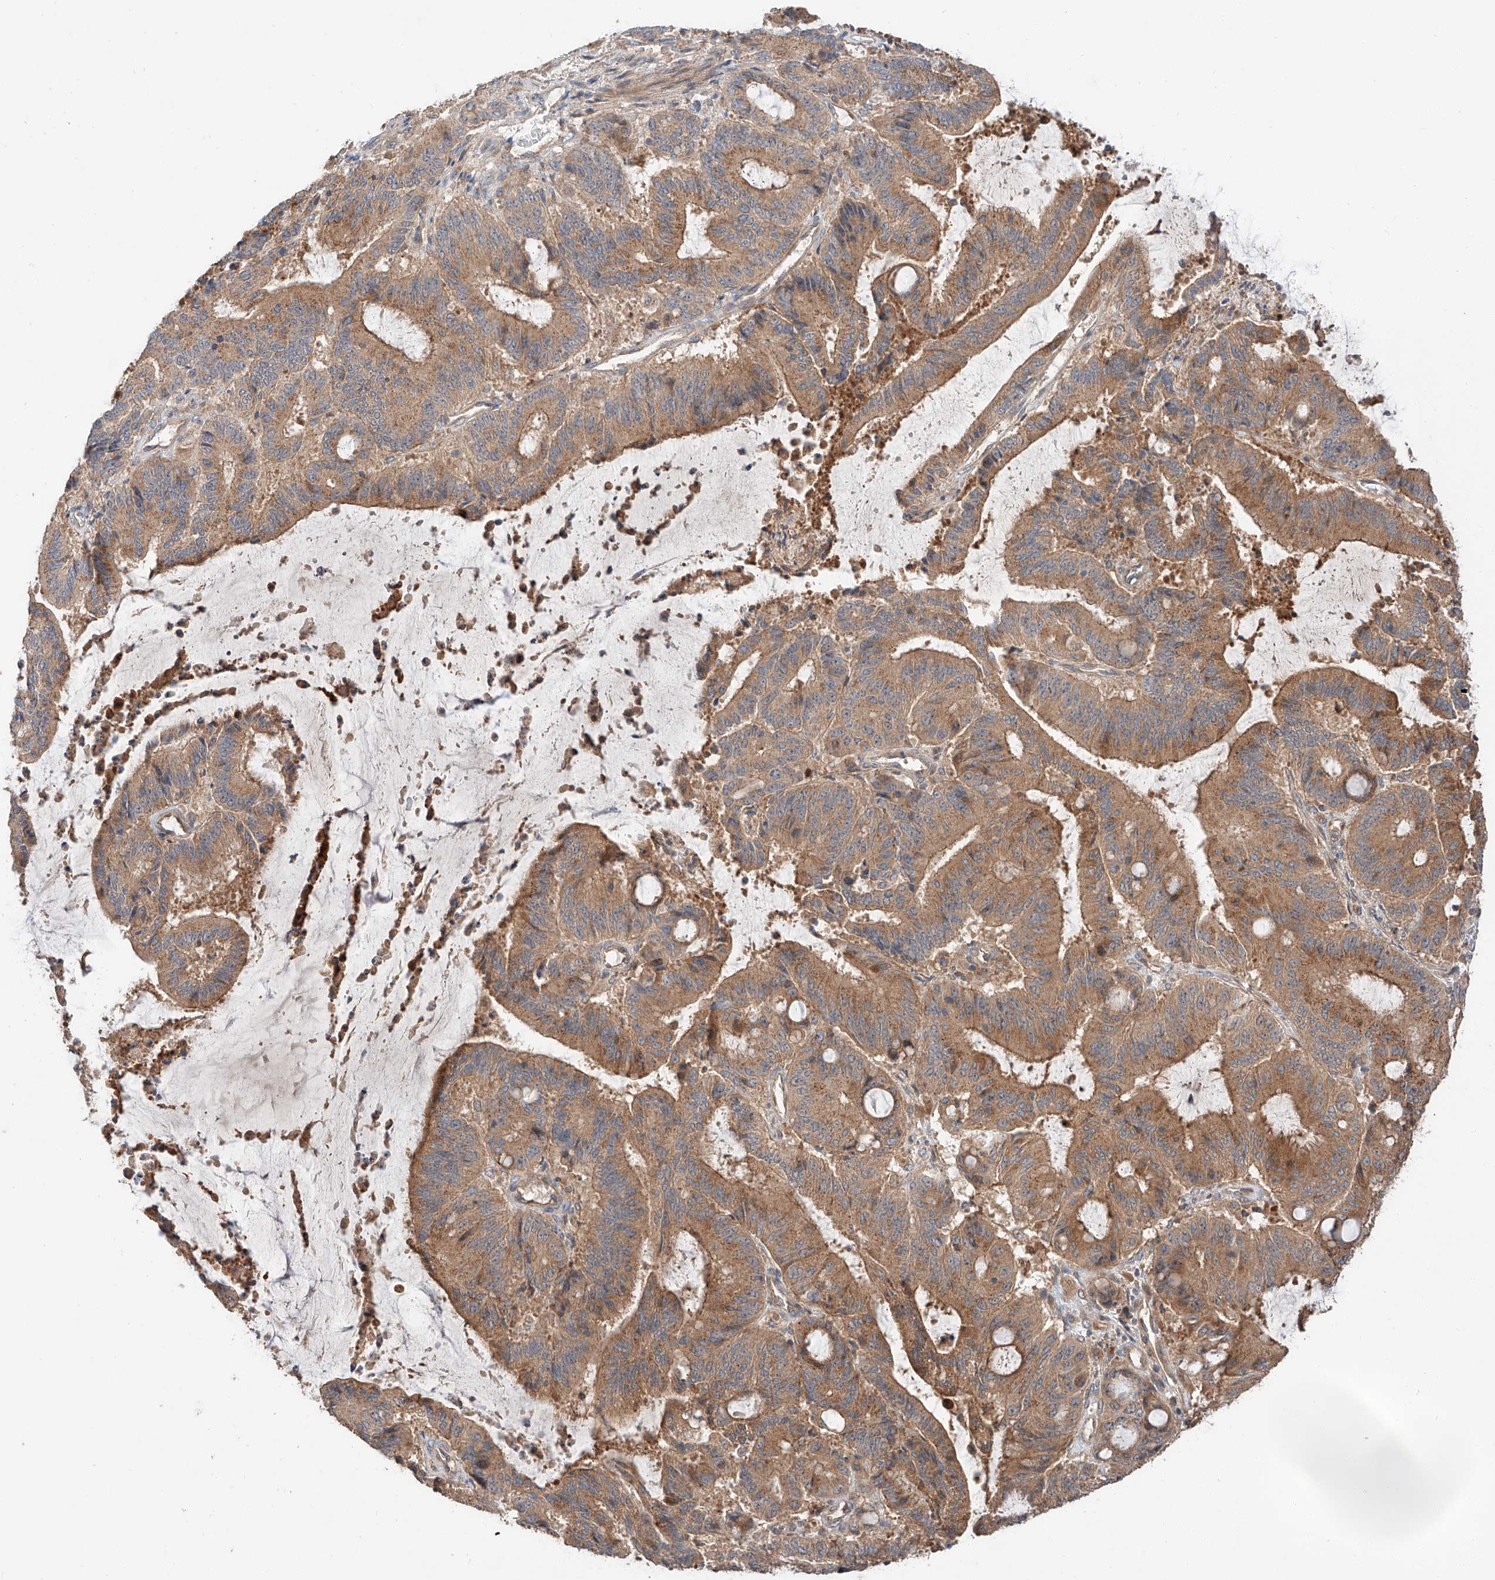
{"staining": {"intensity": "moderate", "quantity": ">75%", "location": "cytoplasmic/membranous"}, "tissue": "liver cancer", "cell_type": "Tumor cells", "image_type": "cancer", "snomed": [{"axis": "morphology", "description": "Normal tissue, NOS"}, {"axis": "morphology", "description": "Cholangiocarcinoma"}, {"axis": "topography", "description": "Liver"}, {"axis": "topography", "description": "Peripheral nerve tissue"}], "caption": "An IHC histopathology image of neoplastic tissue is shown. Protein staining in brown shows moderate cytoplasmic/membranous positivity in liver cancer within tumor cells.", "gene": "XPNPEP1", "patient": {"sex": "female", "age": 73}}